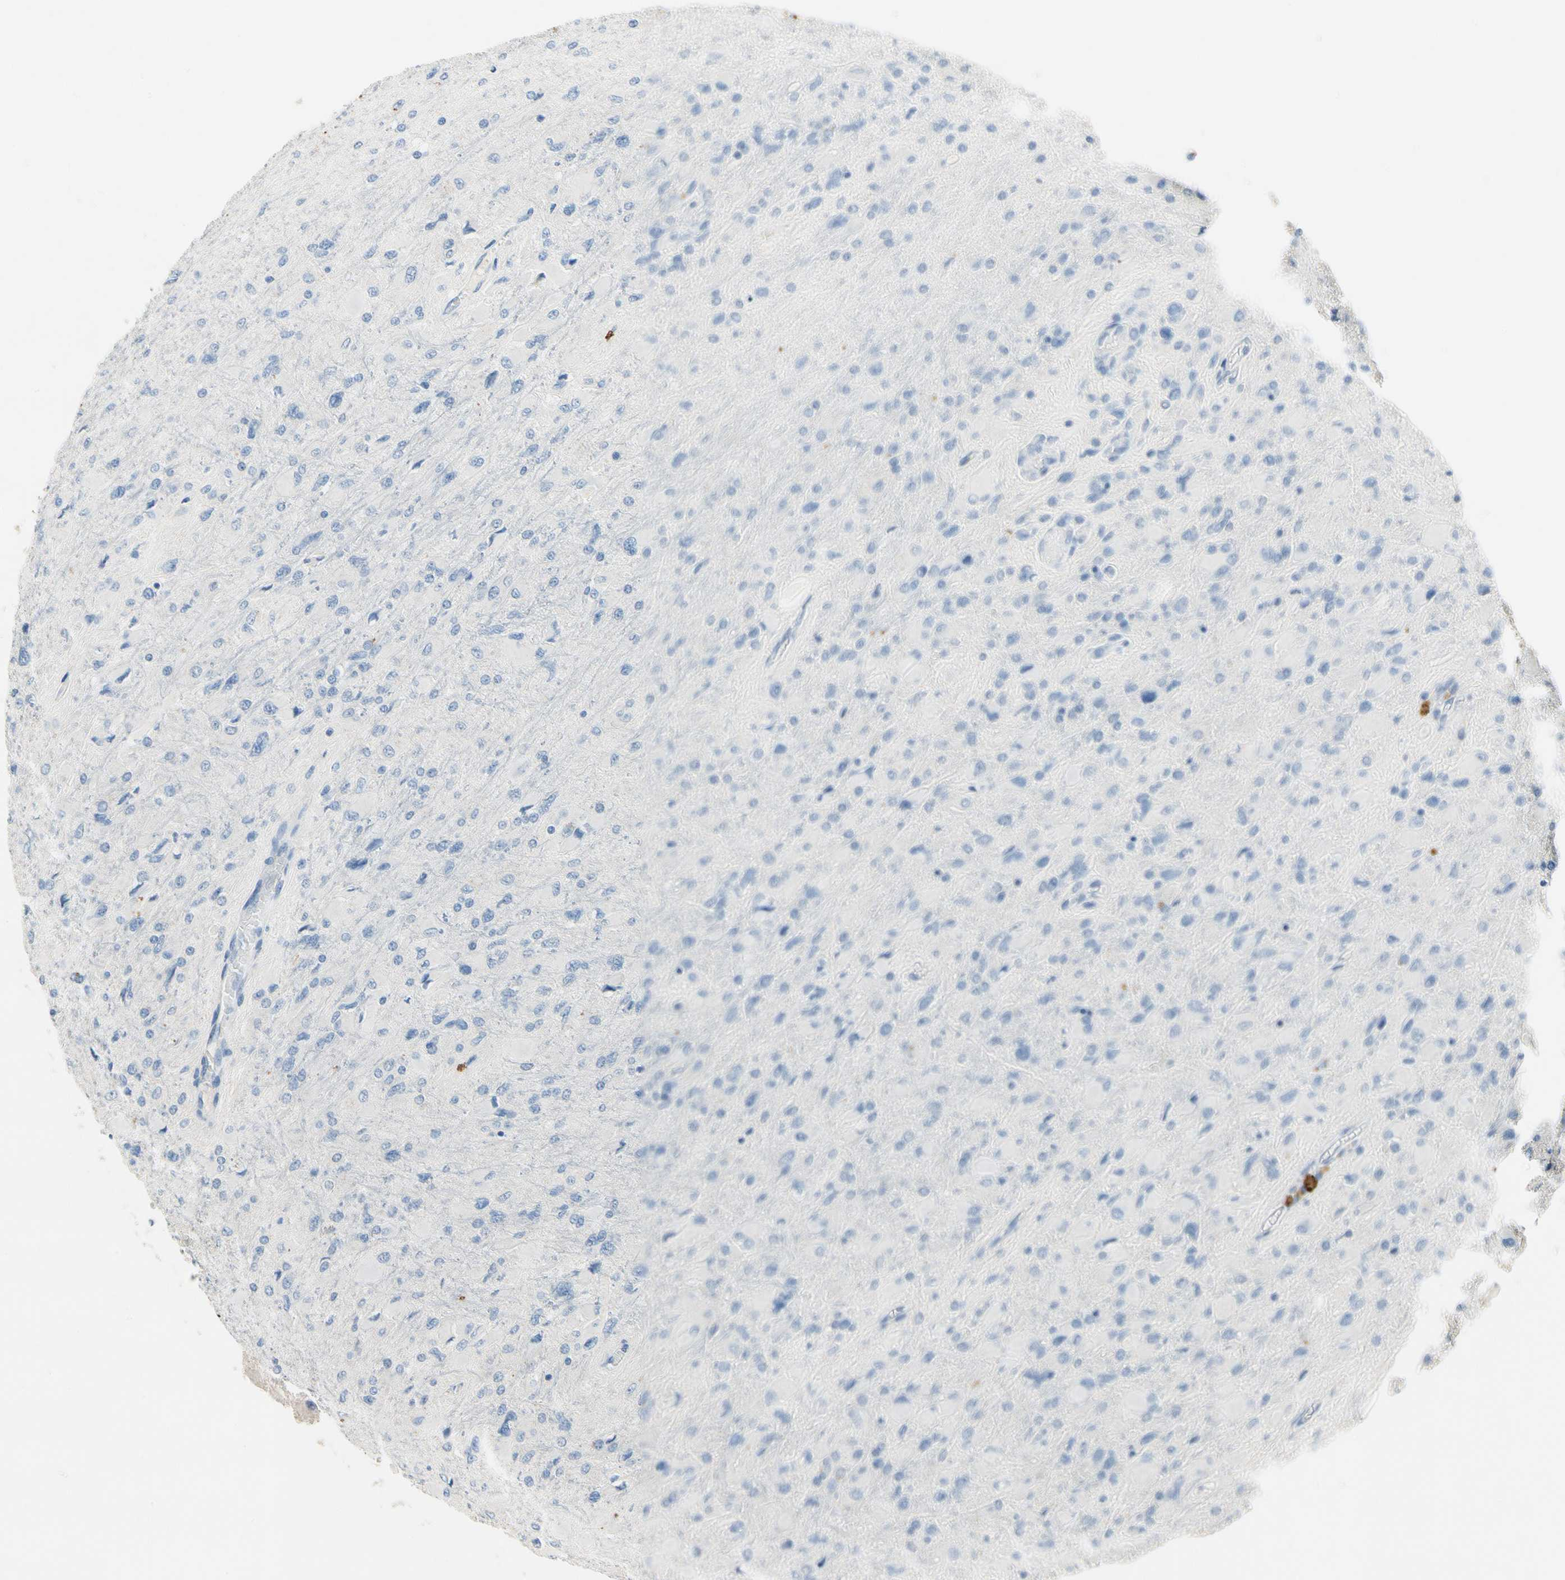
{"staining": {"intensity": "negative", "quantity": "none", "location": "none"}, "tissue": "glioma", "cell_type": "Tumor cells", "image_type": "cancer", "snomed": [{"axis": "morphology", "description": "Glioma, malignant, High grade"}, {"axis": "topography", "description": "Cerebral cortex"}], "caption": "Immunohistochemistry micrograph of malignant glioma (high-grade) stained for a protein (brown), which reveals no expression in tumor cells.", "gene": "CPA3", "patient": {"sex": "female", "age": 36}}